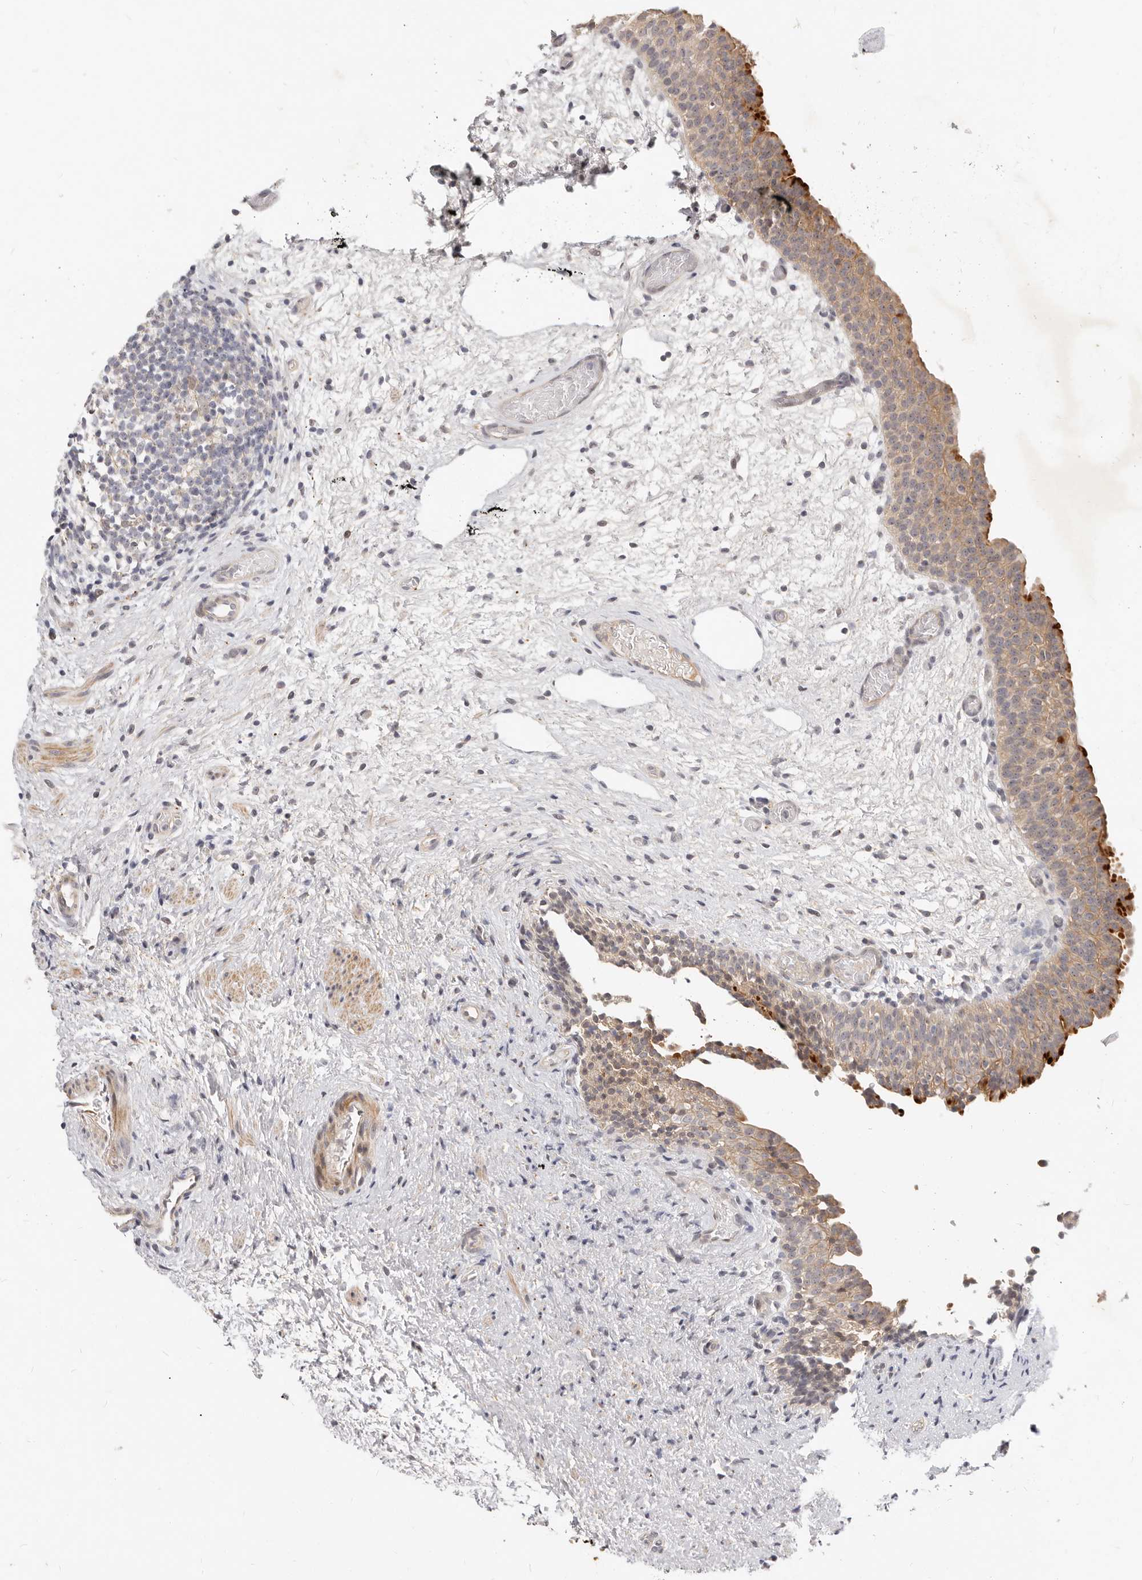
{"staining": {"intensity": "moderate", "quantity": ">75%", "location": "cytoplasmic/membranous"}, "tissue": "urinary bladder", "cell_type": "Urothelial cells", "image_type": "normal", "snomed": [{"axis": "morphology", "description": "Normal tissue, NOS"}, {"axis": "topography", "description": "Urinary bladder"}], "caption": "Brown immunohistochemical staining in benign urinary bladder exhibits moderate cytoplasmic/membranous expression in approximately >75% of urothelial cells.", "gene": "MICALL2", "patient": {"sex": "male", "age": 1}}